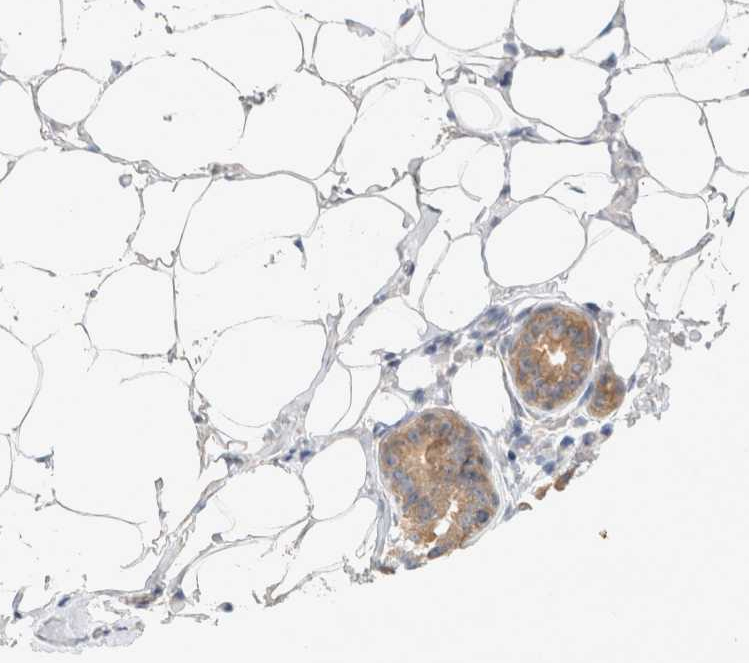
{"staining": {"intensity": "negative", "quantity": "none", "location": "none"}, "tissue": "adipose tissue", "cell_type": "Adipocytes", "image_type": "normal", "snomed": [{"axis": "morphology", "description": "Normal tissue, NOS"}, {"axis": "morphology", "description": "Fibrosis, NOS"}, {"axis": "topography", "description": "Breast"}, {"axis": "topography", "description": "Adipose tissue"}], "caption": "Immunohistochemistry (IHC) micrograph of unremarkable human adipose tissue stained for a protein (brown), which displays no positivity in adipocytes.", "gene": "NEDD4L", "patient": {"sex": "female", "age": 39}}